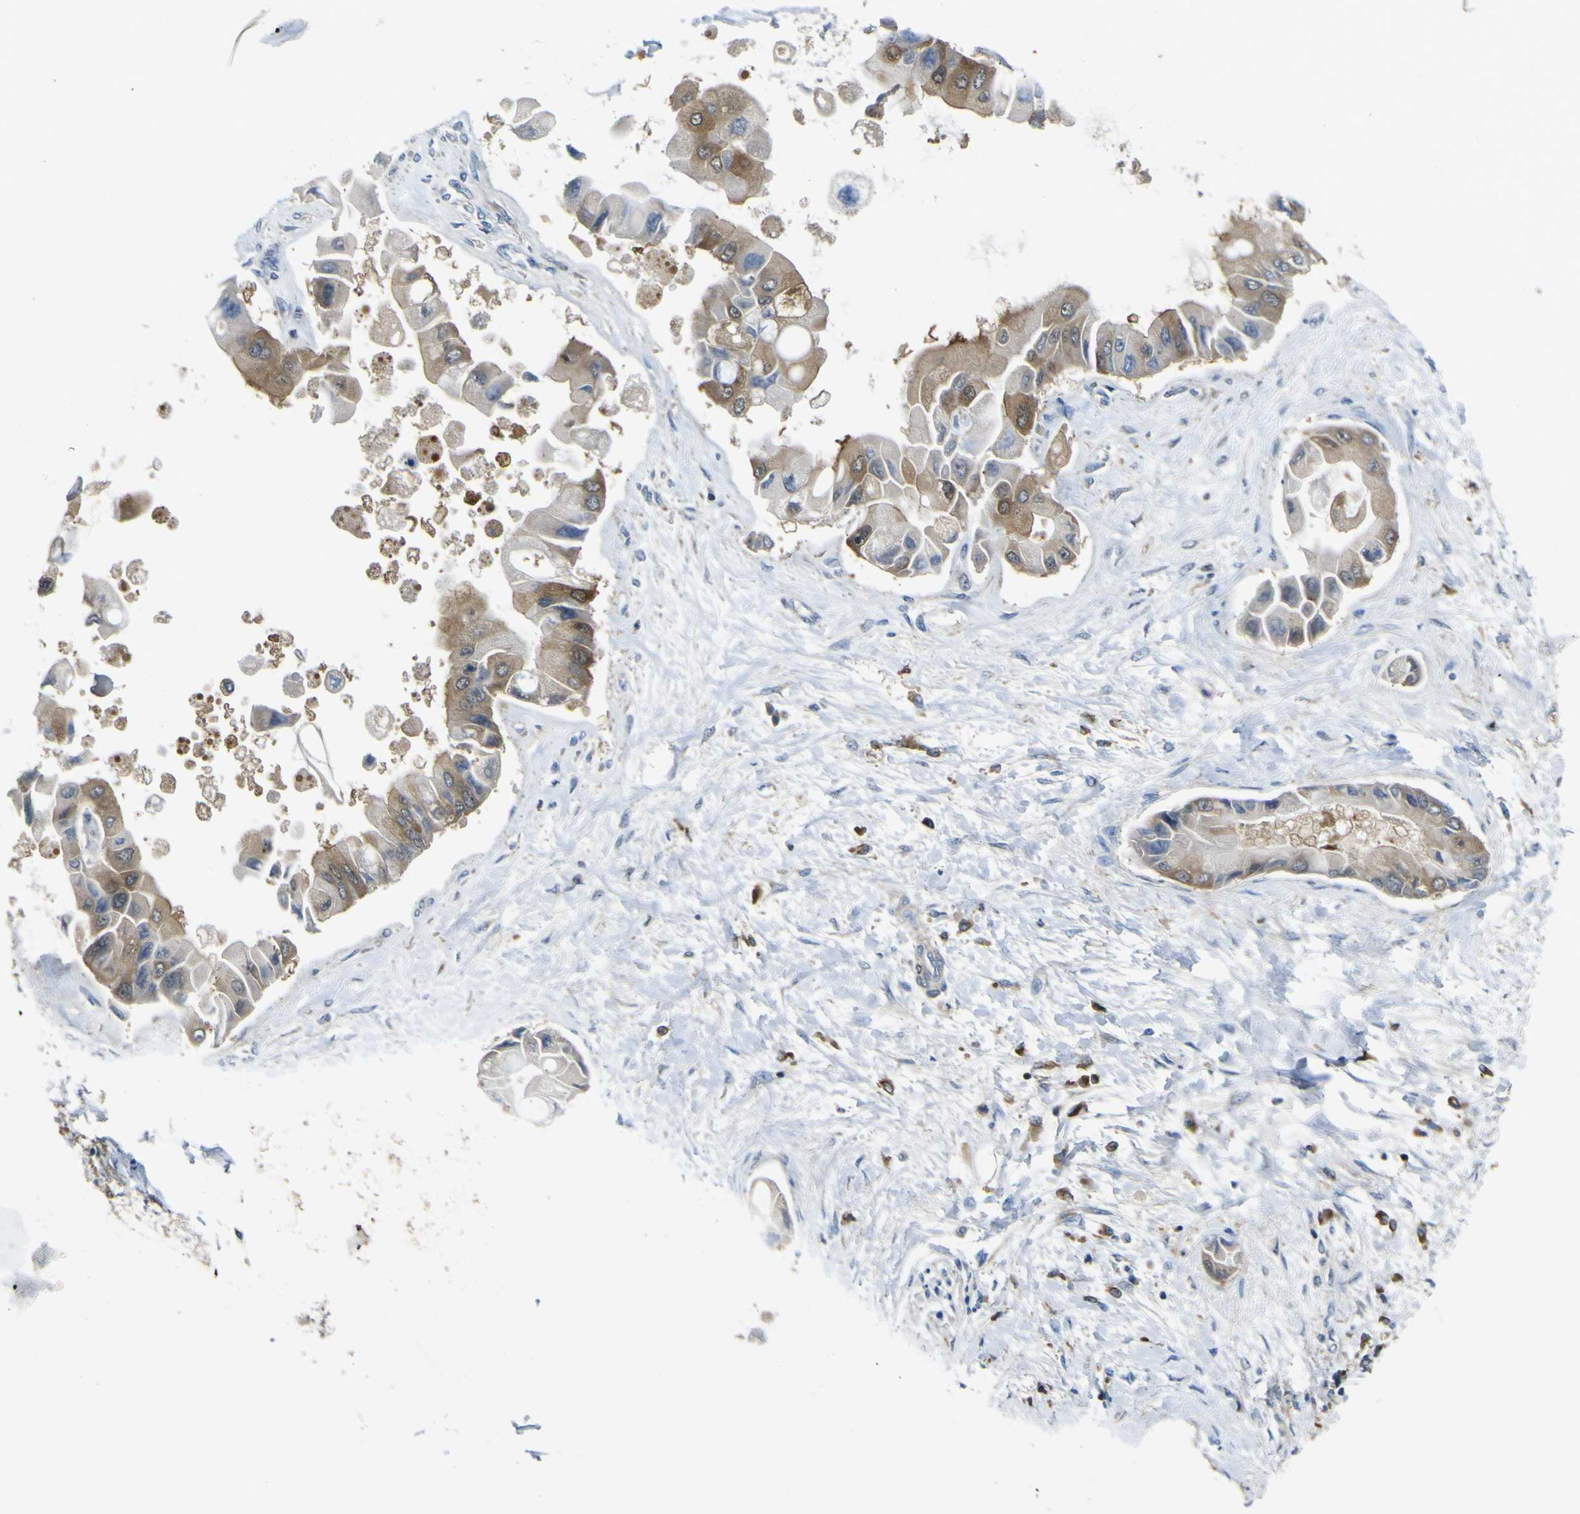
{"staining": {"intensity": "moderate", "quantity": ">75%", "location": "cytoplasmic/membranous"}, "tissue": "liver cancer", "cell_type": "Tumor cells", "image_type": "cancer", "snomed": [{"axis": "morphology", "description": "Cholangiocarcinoma"}, {"axis": "topography", "description": "Liver"}], "caption": "Liver cancer (cholangiocarcinoma) stained with a brown dye shows moderate cytoplasmic/membranous positive staining in about >75% of tumor cells.", "gene": "EML2", "patient": {"sex": "male", "age": 50}}